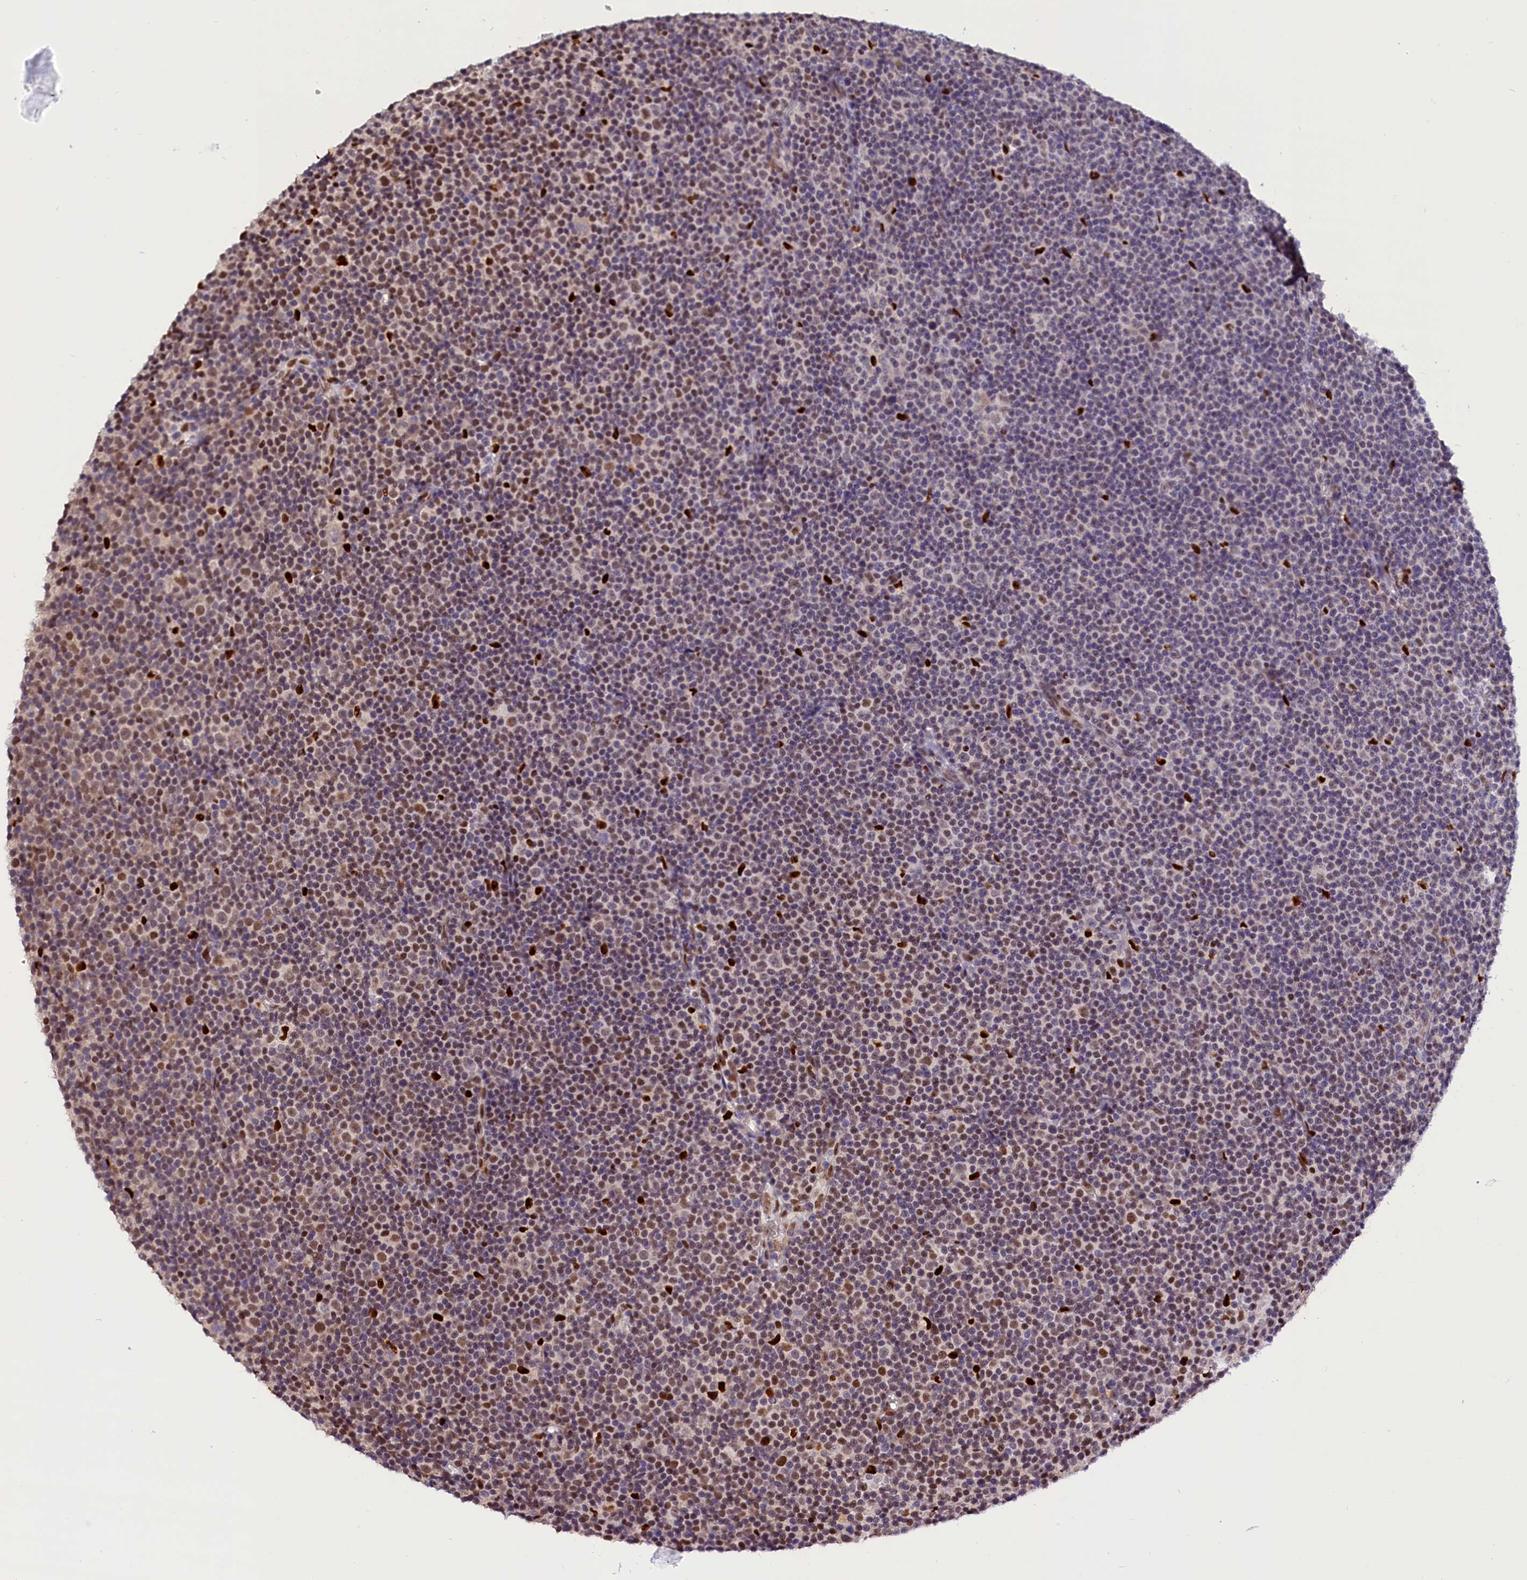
{"staining": {"intensity": "moderate", "quantity": "<25%", "location": "nuclear"}, "tissue": "lymphoma", "cell_type": "Tumor cells", "image_type": "cancer", "snomed": [{"axis": "morphology", "description": "Malignant lymphoma, non-Hodgkin's type, Low grade"}, {"axis": "topography", "description": "Lymph node"}], "caption": "This is a micrograph of immunohistochemistry staining of lymphoma, which shows moderate expression in the nuclear of tumor cells.", "gene": "BTBD9", "patient": {"sex": "female", "age": 67}}